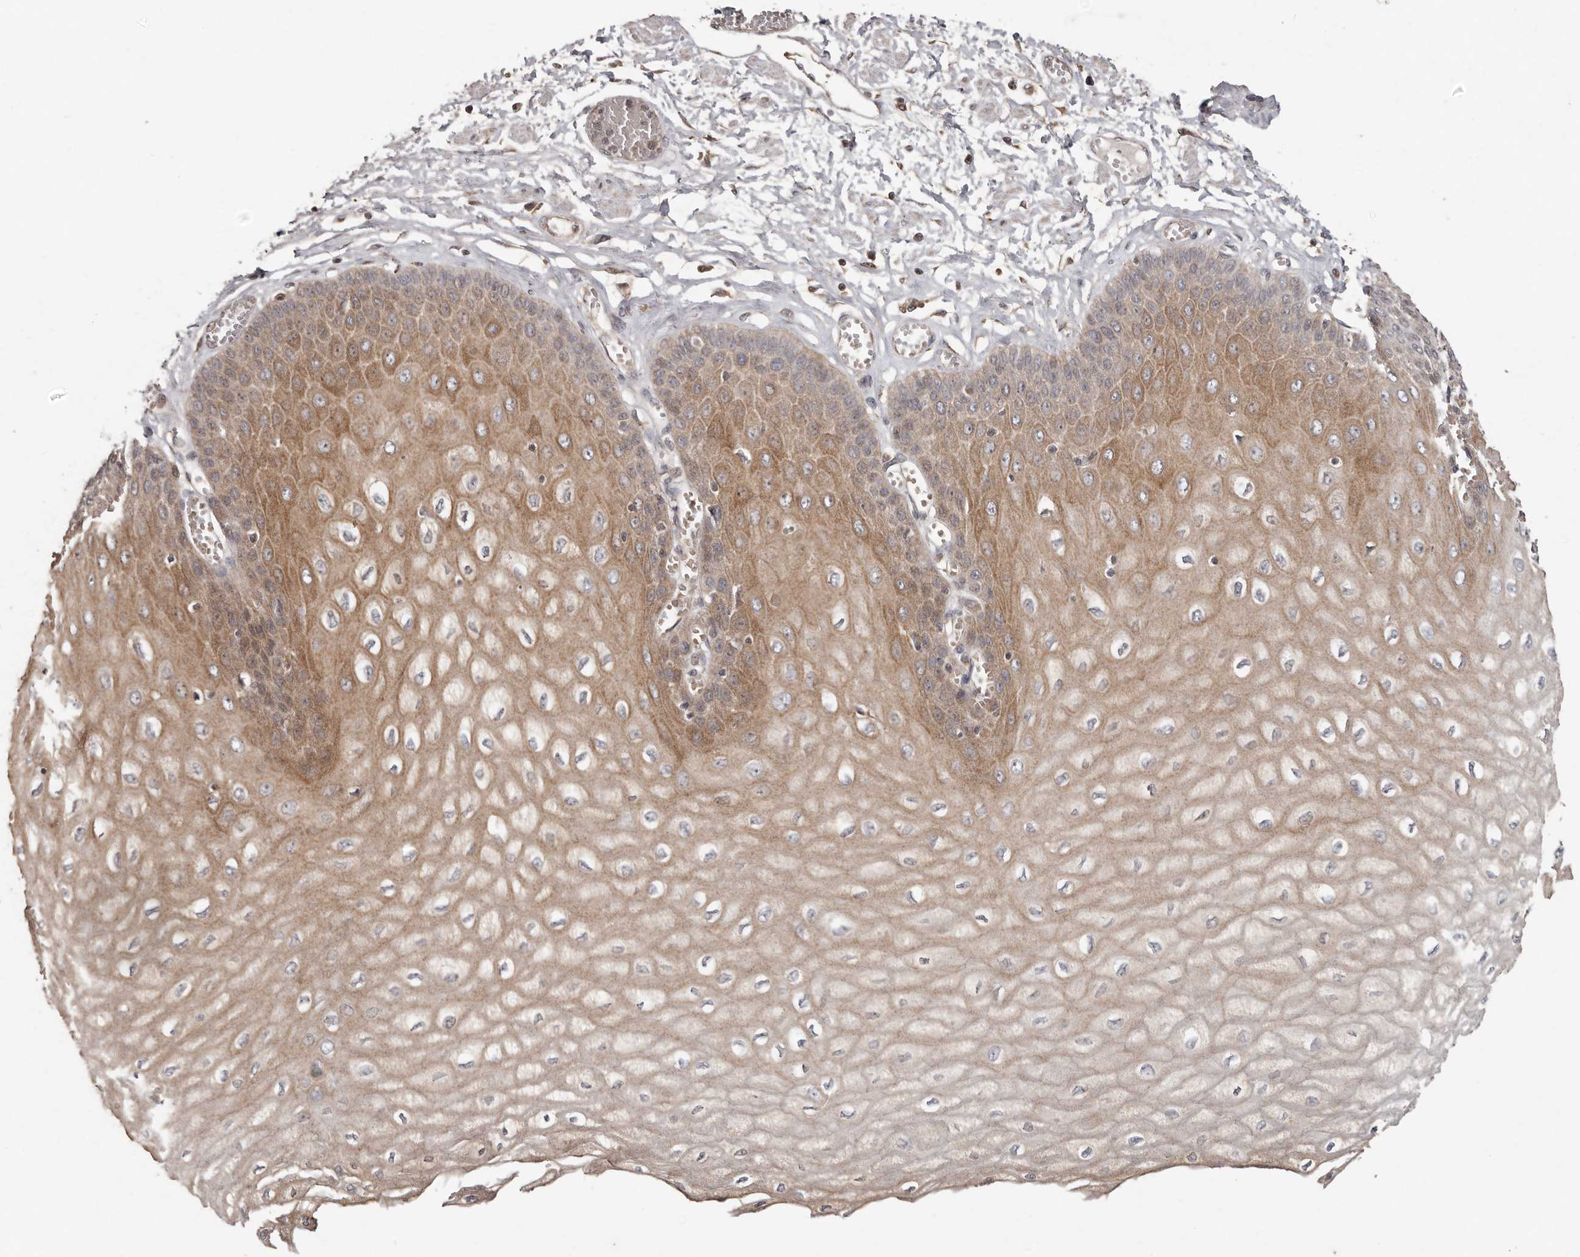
{"staining": {"intensity": "moderate", "quantity": ">75%", "location": "cytoplasmic/membranous"}, "tissue": "esophagus", "cell_type": "Squamous epithelial cells", "image_type": "normal", "snomed": [{"axis": "morphology", "description": "Normal tissue, NOS"}, {"axis": "topography", "description": "Esophagus"}], "caption": "The histopathology image demonstrates a brown stain indicating the presence of a protein in the cytoplasmic/membranous of squamous epithelial cells in esophagus. (IHC, brightfield microscopy, high magnification).", "gene": "PLOD2", "patient": {"sex": "male", "age": 60}}